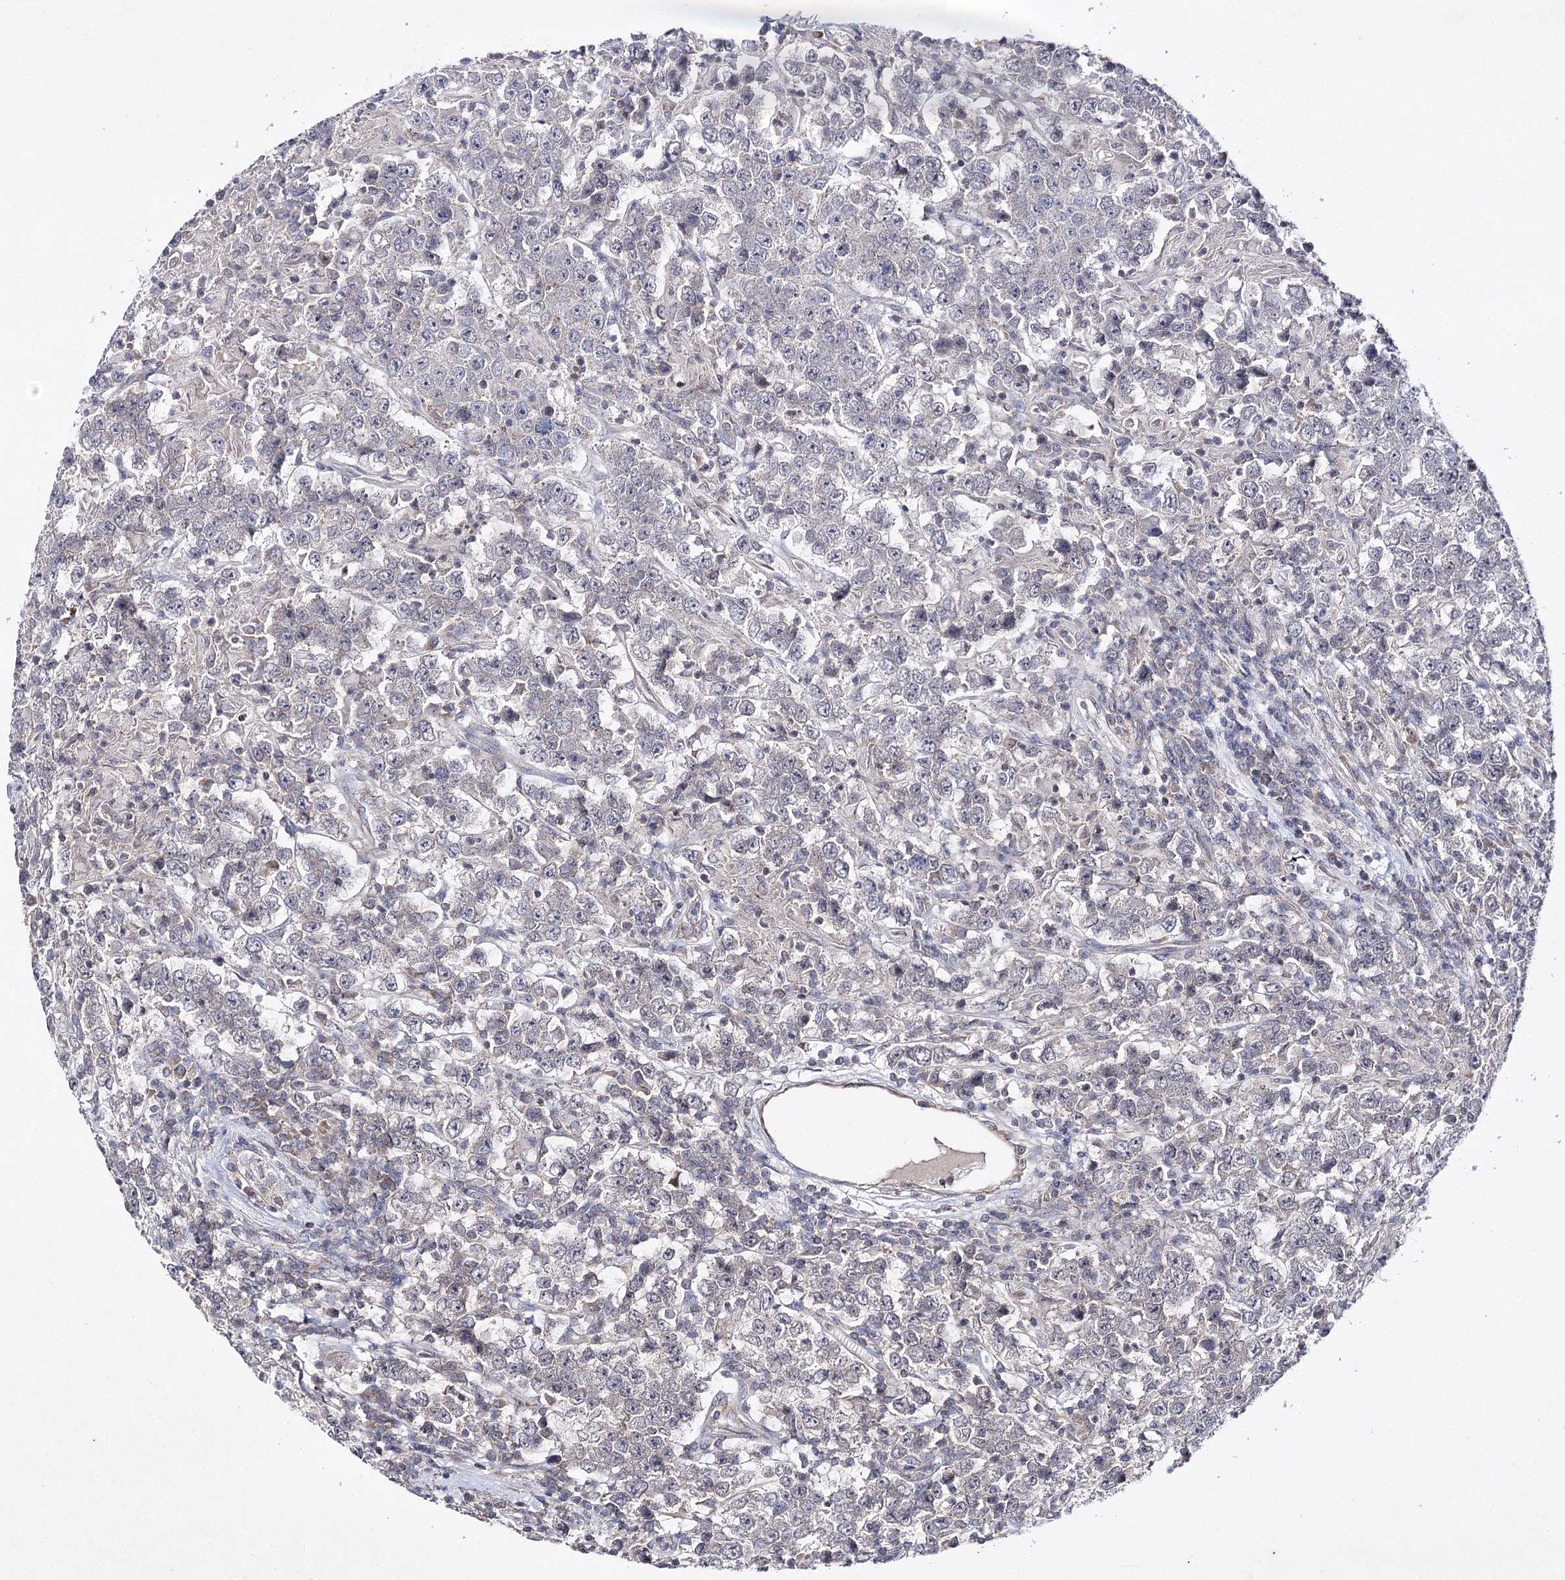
{"staining": {"intensity": "negative", "quantity": "none", "location": "none"}, "tissue": "testis cancer", "cell_type": "Tumor cells", "image_type": "cancer", "snomed": [{"axis": "morphology", "description": "Normal tissue, NOS"}, {"axis": "morphology", "description": "Urothelial carcinoma, High grade"}, {"axis": "morphology", "description": "Seminoma, NOS"}, {"axis": "morphology", "description": "Carcinoma, Embryonal, NOS"}, {"axis": "topography", "description": "Urinary bladder"}, {"axis": "topography", "description": "Testis"}], "caption": "This is an IHC photomicrograph of testis cancer (urothelial carcinoma (high-grade)). There is no expression in tumor cells.", "gene": "BCR", "patient": {"sex": "male", "age": 41}}